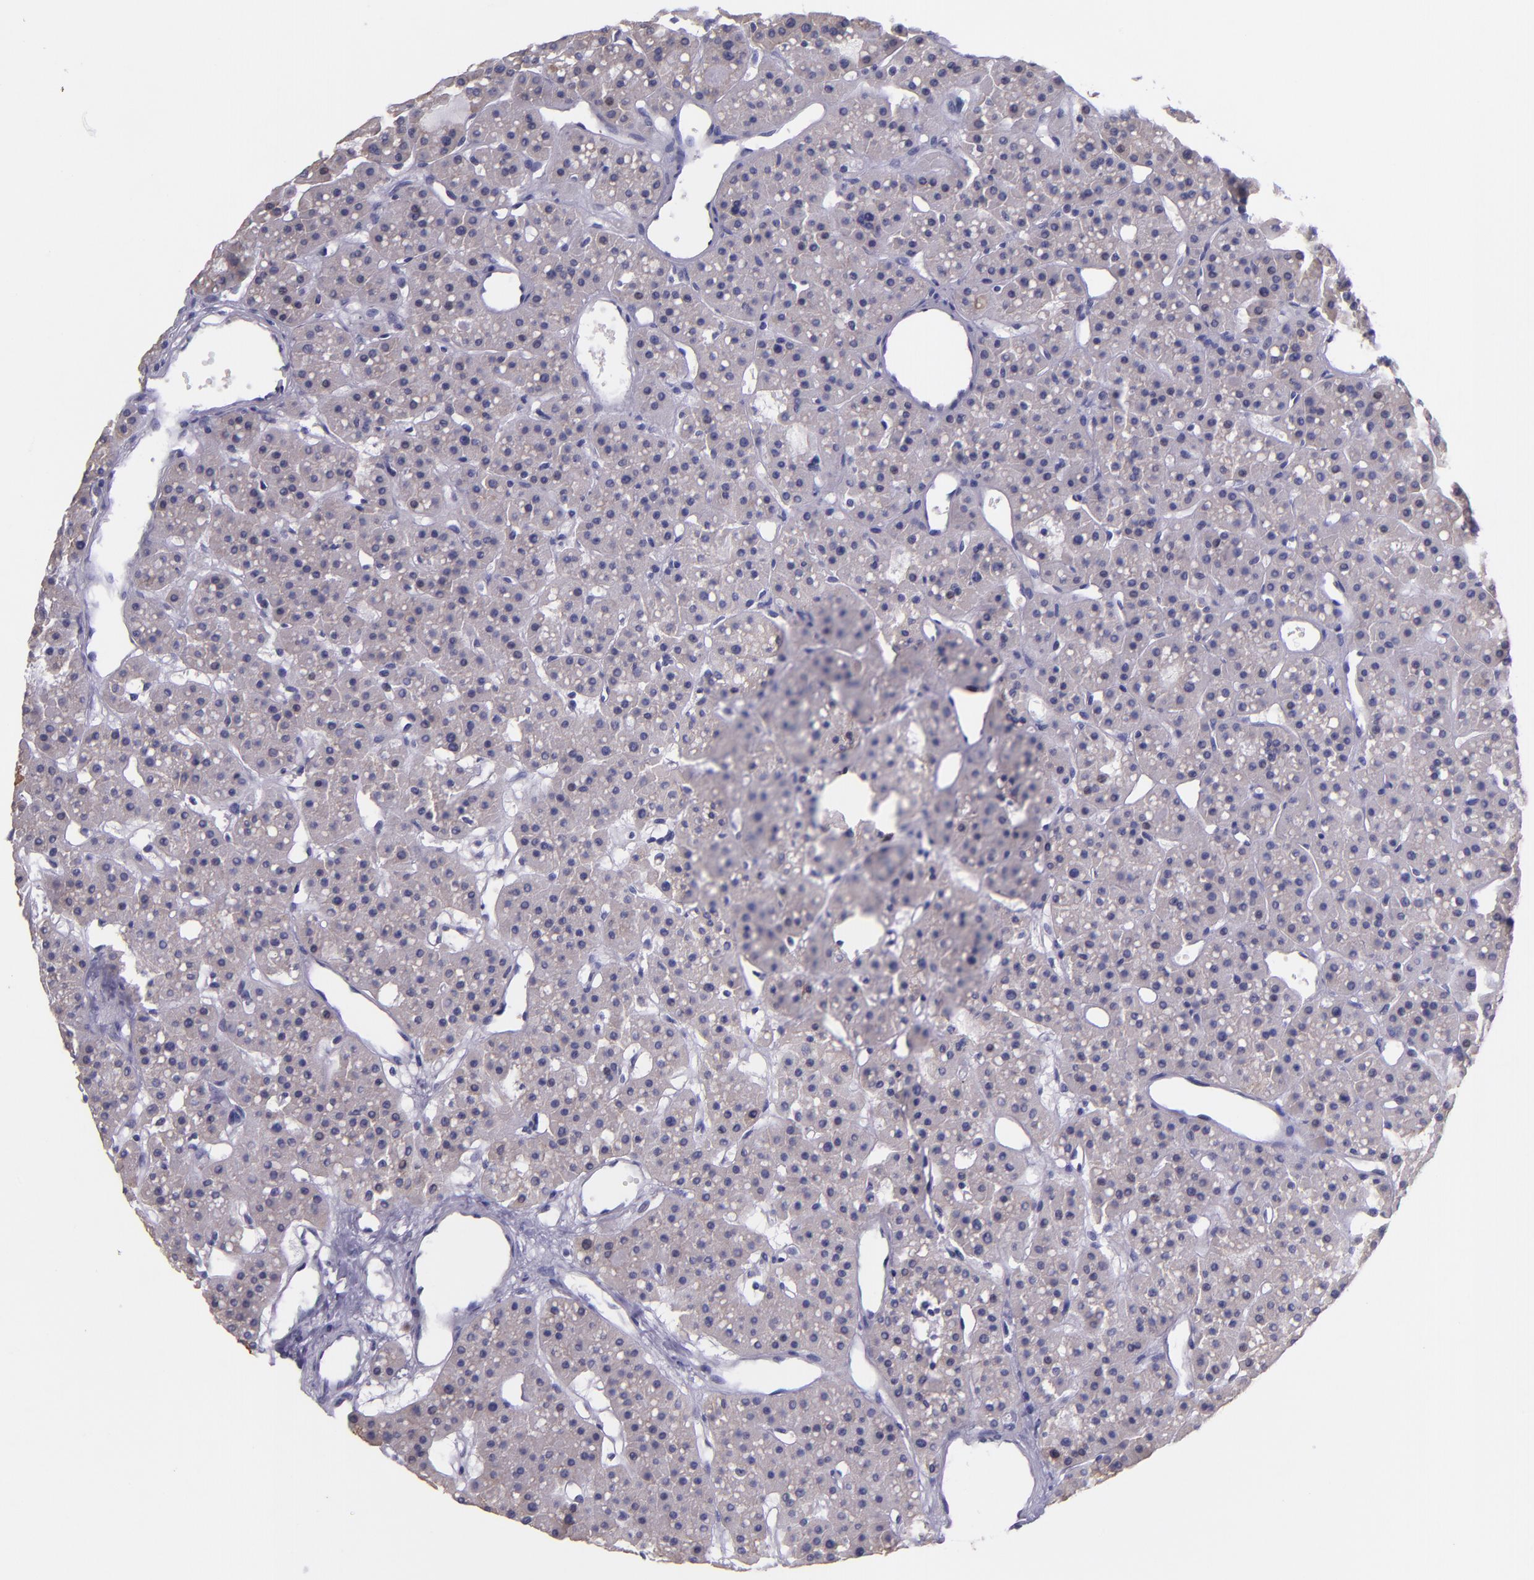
{"staining": {"intensity": "negative", "quantity": "none", "location": "none"}, "tissue": "parathyroid gland", "cell_type": "Glandular cells", "image_type": "normal", "snomed": [{"axis": "morphology", "description": "Normal tissue, NOS"}, {"axis": "topography", "description": "Parathyroid gland"}], "caption": "DAB (3,3'-diaminobenzidine) immunohistochemical staining of unremarkable human parathyroid gland demonstrates no significant expression in glandular cells.", "gene": "KRT4", "patient": {"sex": "female", "age": 76}}